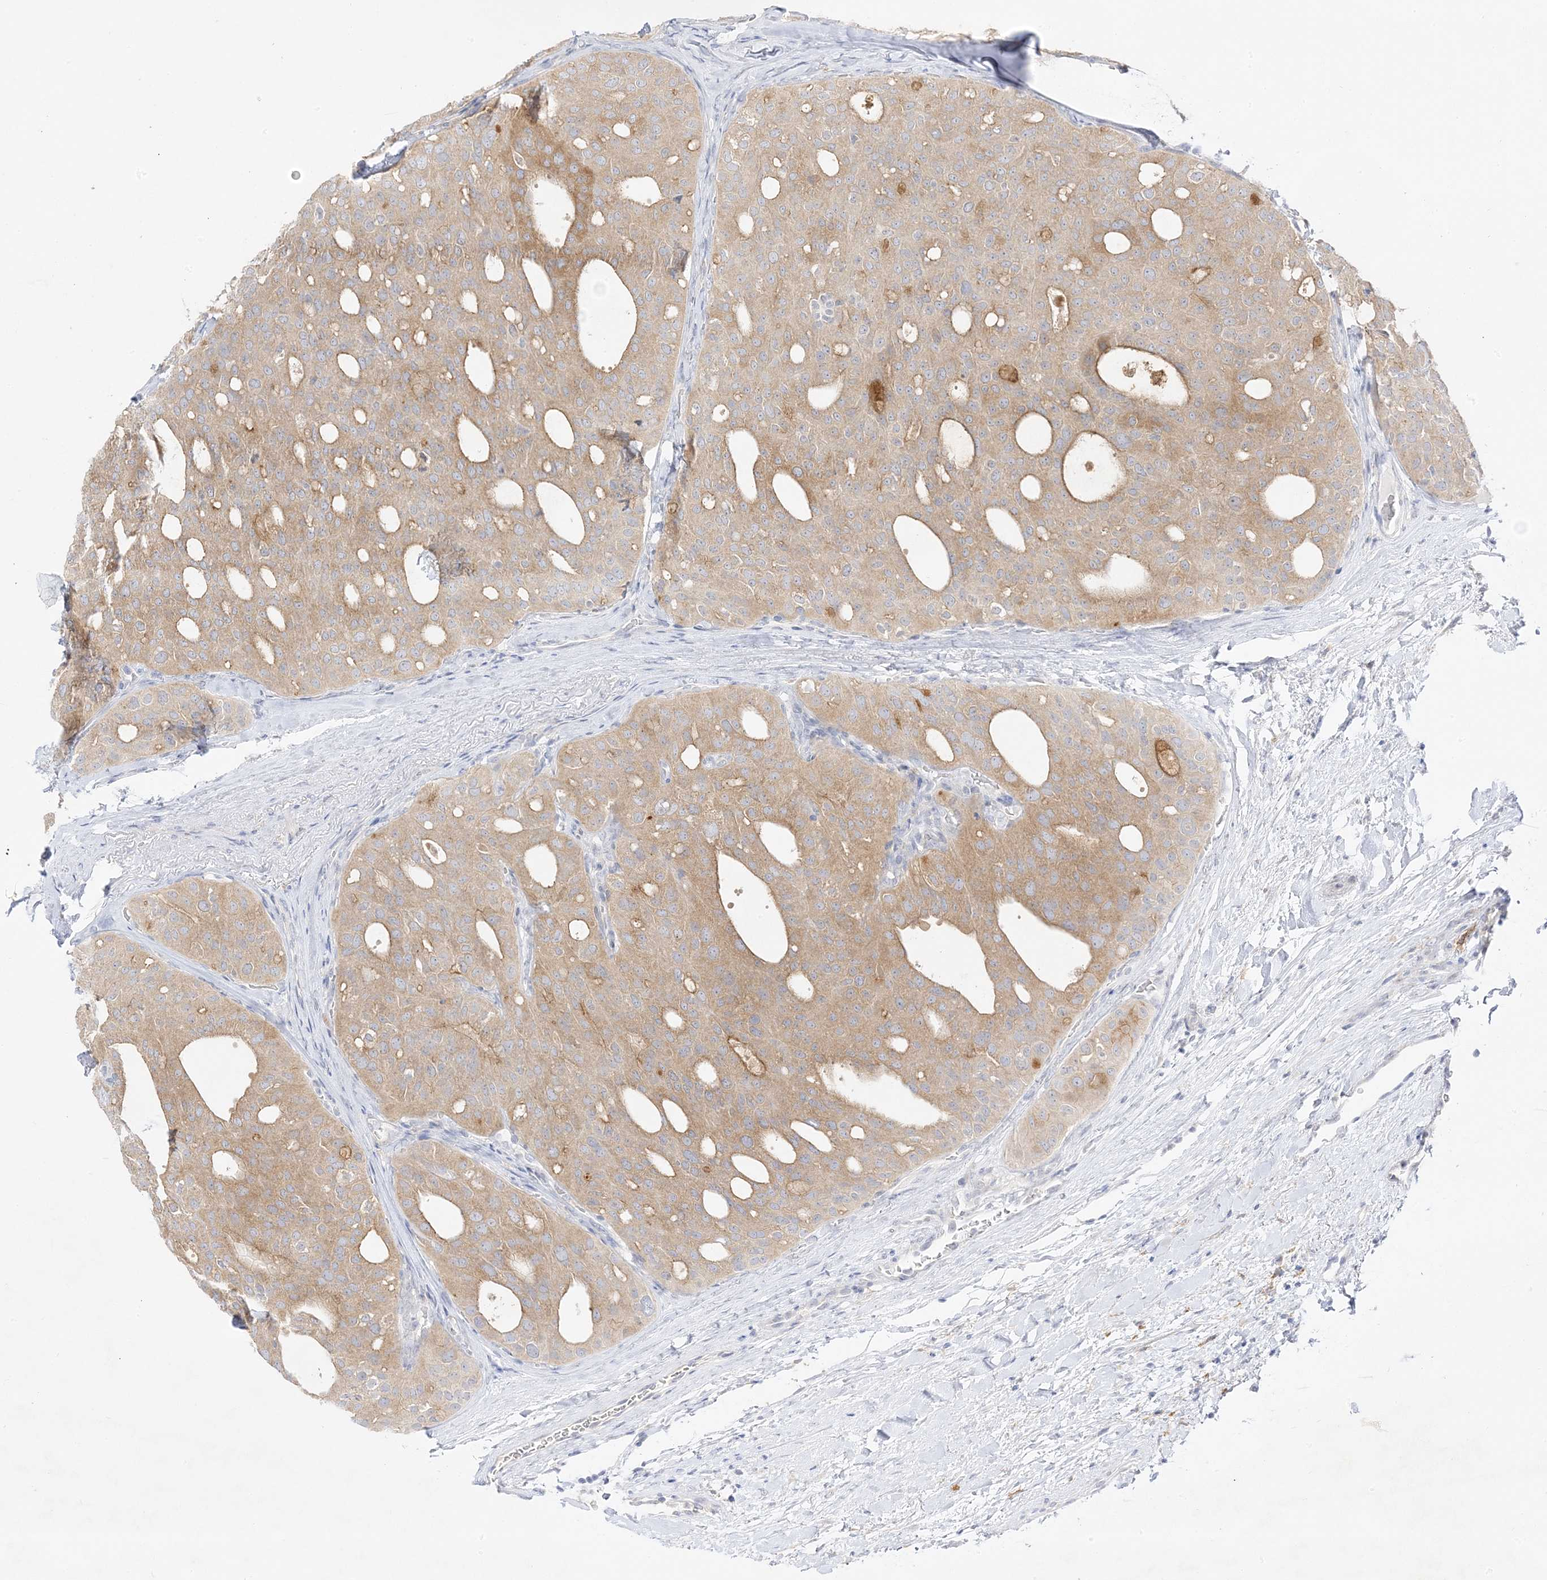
{"staining": {"intensity": "moderate", "quantity": "<25%", "location": "cytoplasmic/membranous"}, "tissue": "thyroid cancer", "cell_type": "Tumor cells", "image_type": "cancer", "snomed": [{"axis": "morphology", "description": "Follicular adenoma carcinoma, NOS"}, {"axis": "topography", "description": "Thyroid gland"}], "caption": "Immunohistochemistry (IHC) (DAB) staining of human thyroid cancer (follicular adenoma carcinoma) exhibits moderate cytoplasmic/membranous protein expression in approximately <25% of tumor cells.", "gene": "C2CD2", "patient": {"sex": "male", "age": 75}}